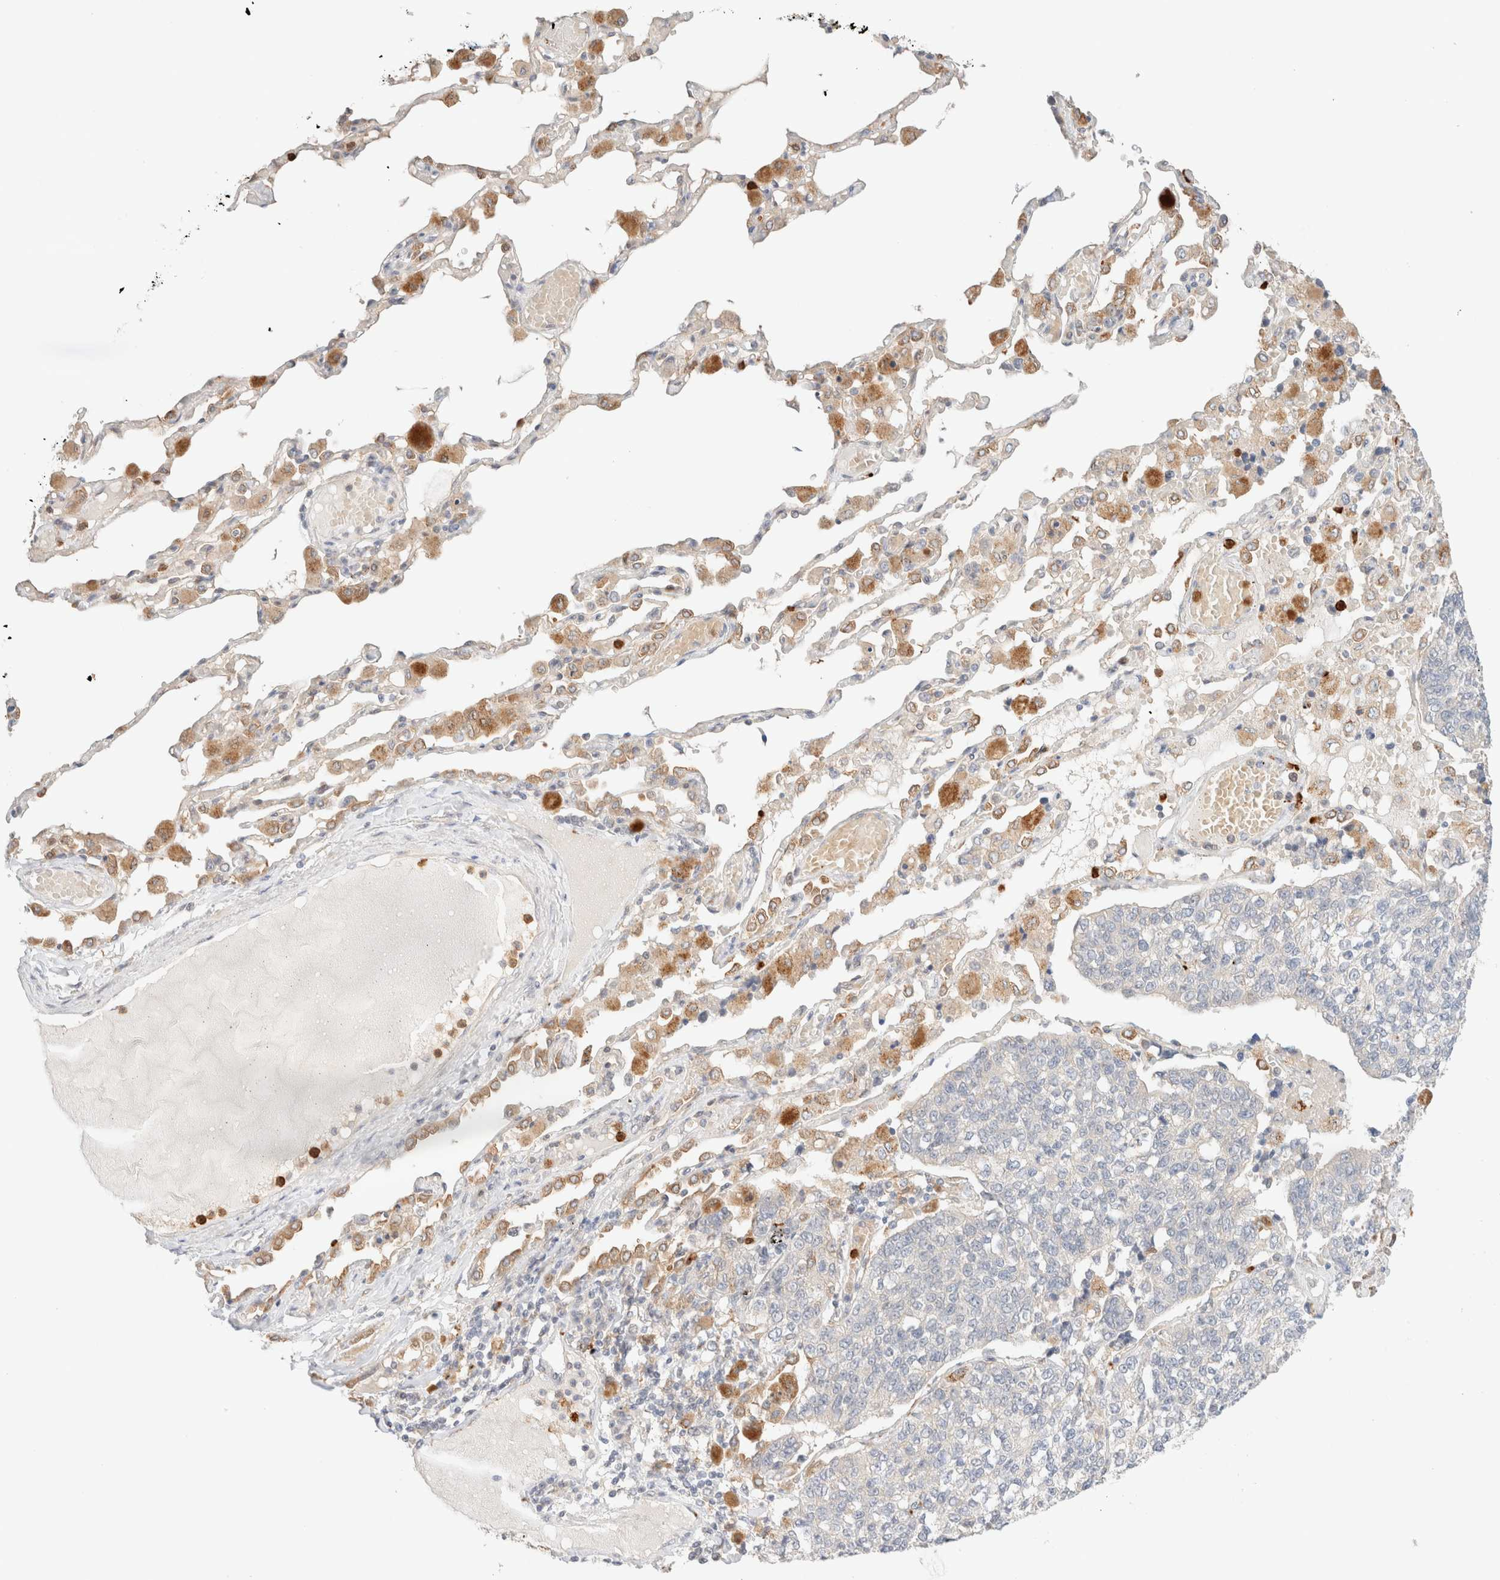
{"staining": {"intensity": "negative", "quantity": "none", "location": "none"}, "tissue": "lung cancer", "cell_type": "Tumor cells", "image_type": "cancer", "snomed": [{"axis": "morphology", "description": "Adenocarcinoma, NOS"}, {"axis": "topography", "description": "Lung"}], "caption": "Photomicrograph shows no significant protein staining in tumor cells of lung adenocarcinoma.", "gene": "SGSM2", "patient": {"sex": "male", "age": 49}}